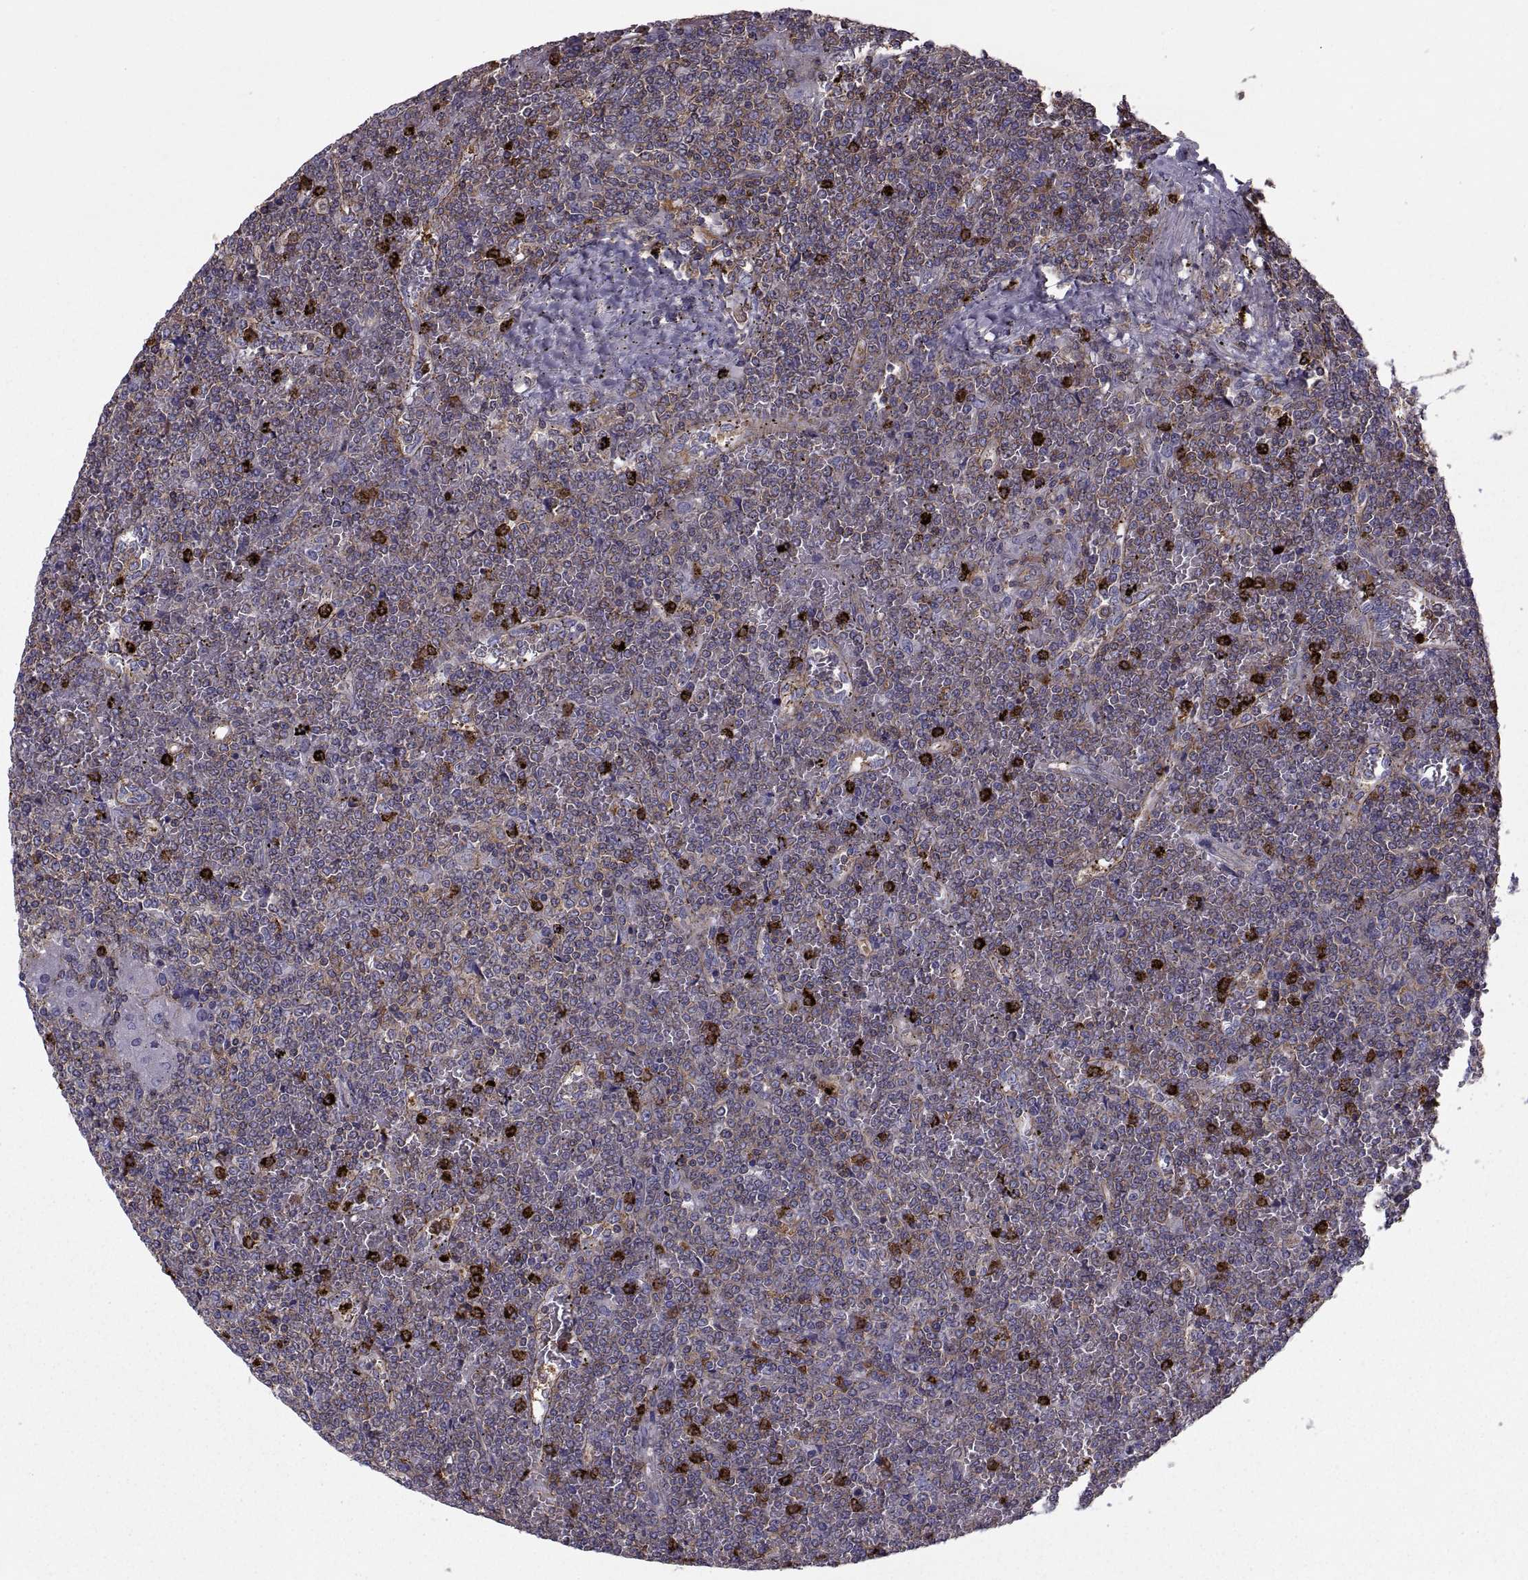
{"staining": {"intensity": "negative", "quantity": "none", "location": "none"}, "tissue": "lymphoma", "cell_type": "Tumor cells", "image_type": "cancer", "snomed": [{"axis": "morphology", "description": "Malignant lymphoma, non-Hodgkin's type, Low grade"}, {"axis": "topography", "description": "Spleen"}], "caption": "This micrograph is of malignant lymphoma, non-Hodgkin's type (low-grade) stained with immunohistochemistry (IHC) to label a protein in brown with the nuclei are counter-stained blue. There is no staining in tumor cells.", "gene": "MYH9", "patient": {"sex": "female", "age": 19}}